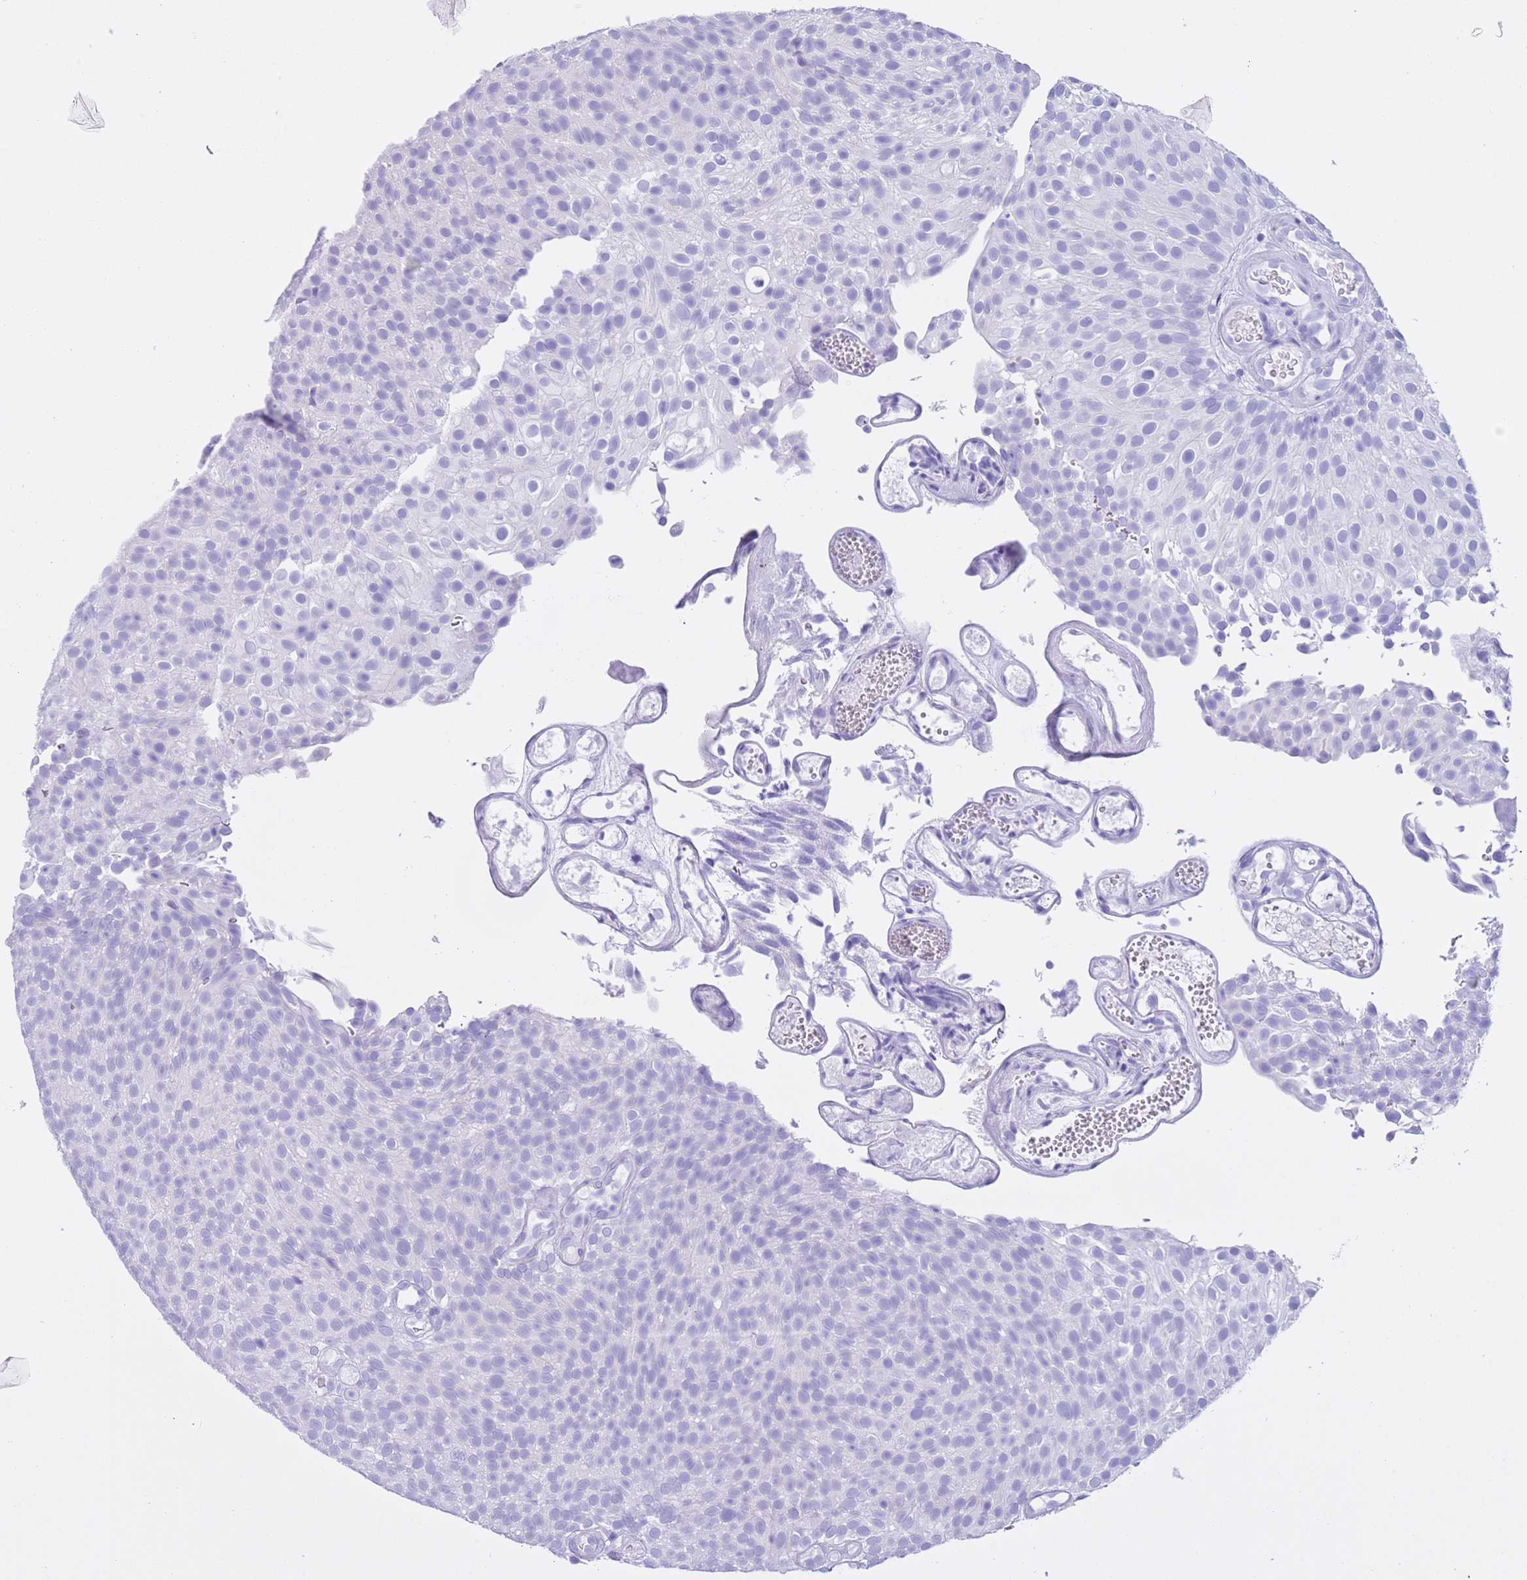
{"staining": {"intensity": "negative", "quantity": "none", "location": "none"}, "tissue": "urothelial cancer", "cell_type": "Tumor cells", "image_type": "cancer", "snomed": [{"axis": "morphology", "description": "Urothelial carcinoma, Low grade"}, {"axis": "topography", "description": "Urinary bladder"}], "caption": "Immunohistochemistry histopathology image of human urothelial carcinoma (low-grade) stained for a protein (brown), which shows no expression in tumor cells. The staining is performed using DAB brown chromogen with nuclei counter-stained in using hematoxylin.", "gene": "TMEM185B", "patient": {"sex": "male", "age": 78}}